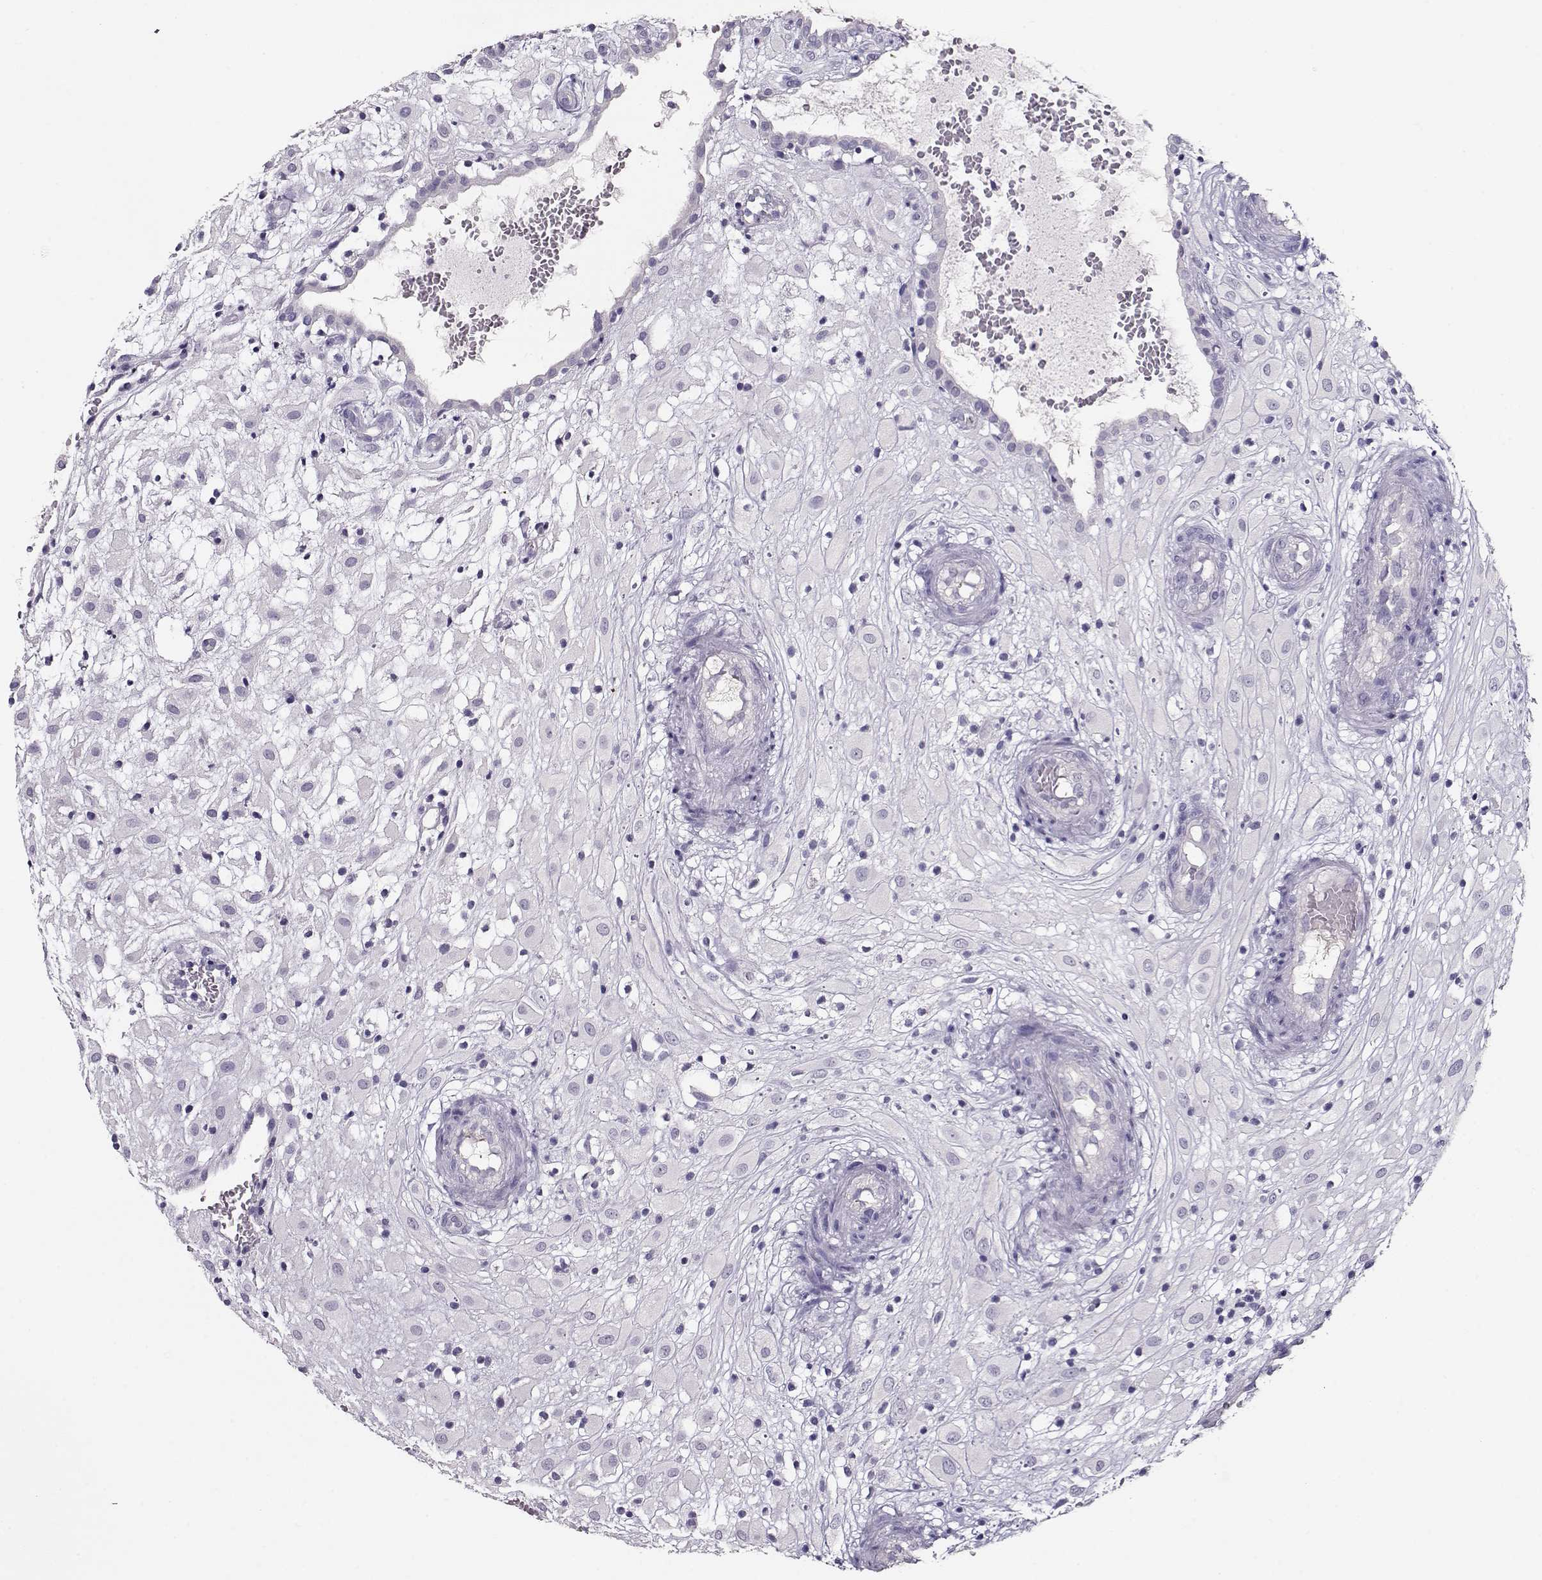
{"staining": {"intensity": "negative", "quantity": "none", "location": "none"}, "tissue": "placenta", "cell_type": "Decidual cells", "image_type": "normal", "snomed": [{"axis": "morphology", "description": "Normal tissue, NOS"}, {"axis": "topography", "description": "Placenta"}], "caption": "Immunohistochemistry micrograph of unremarkable placenta: placenta stained with DAB displays no significant protein staining in decidual cells. (Immunohistochemistry (ihc), brightfield microscopy, high magnification).", "gene": "NDRG4", "patient": {"sex": "female", "age": 24}}